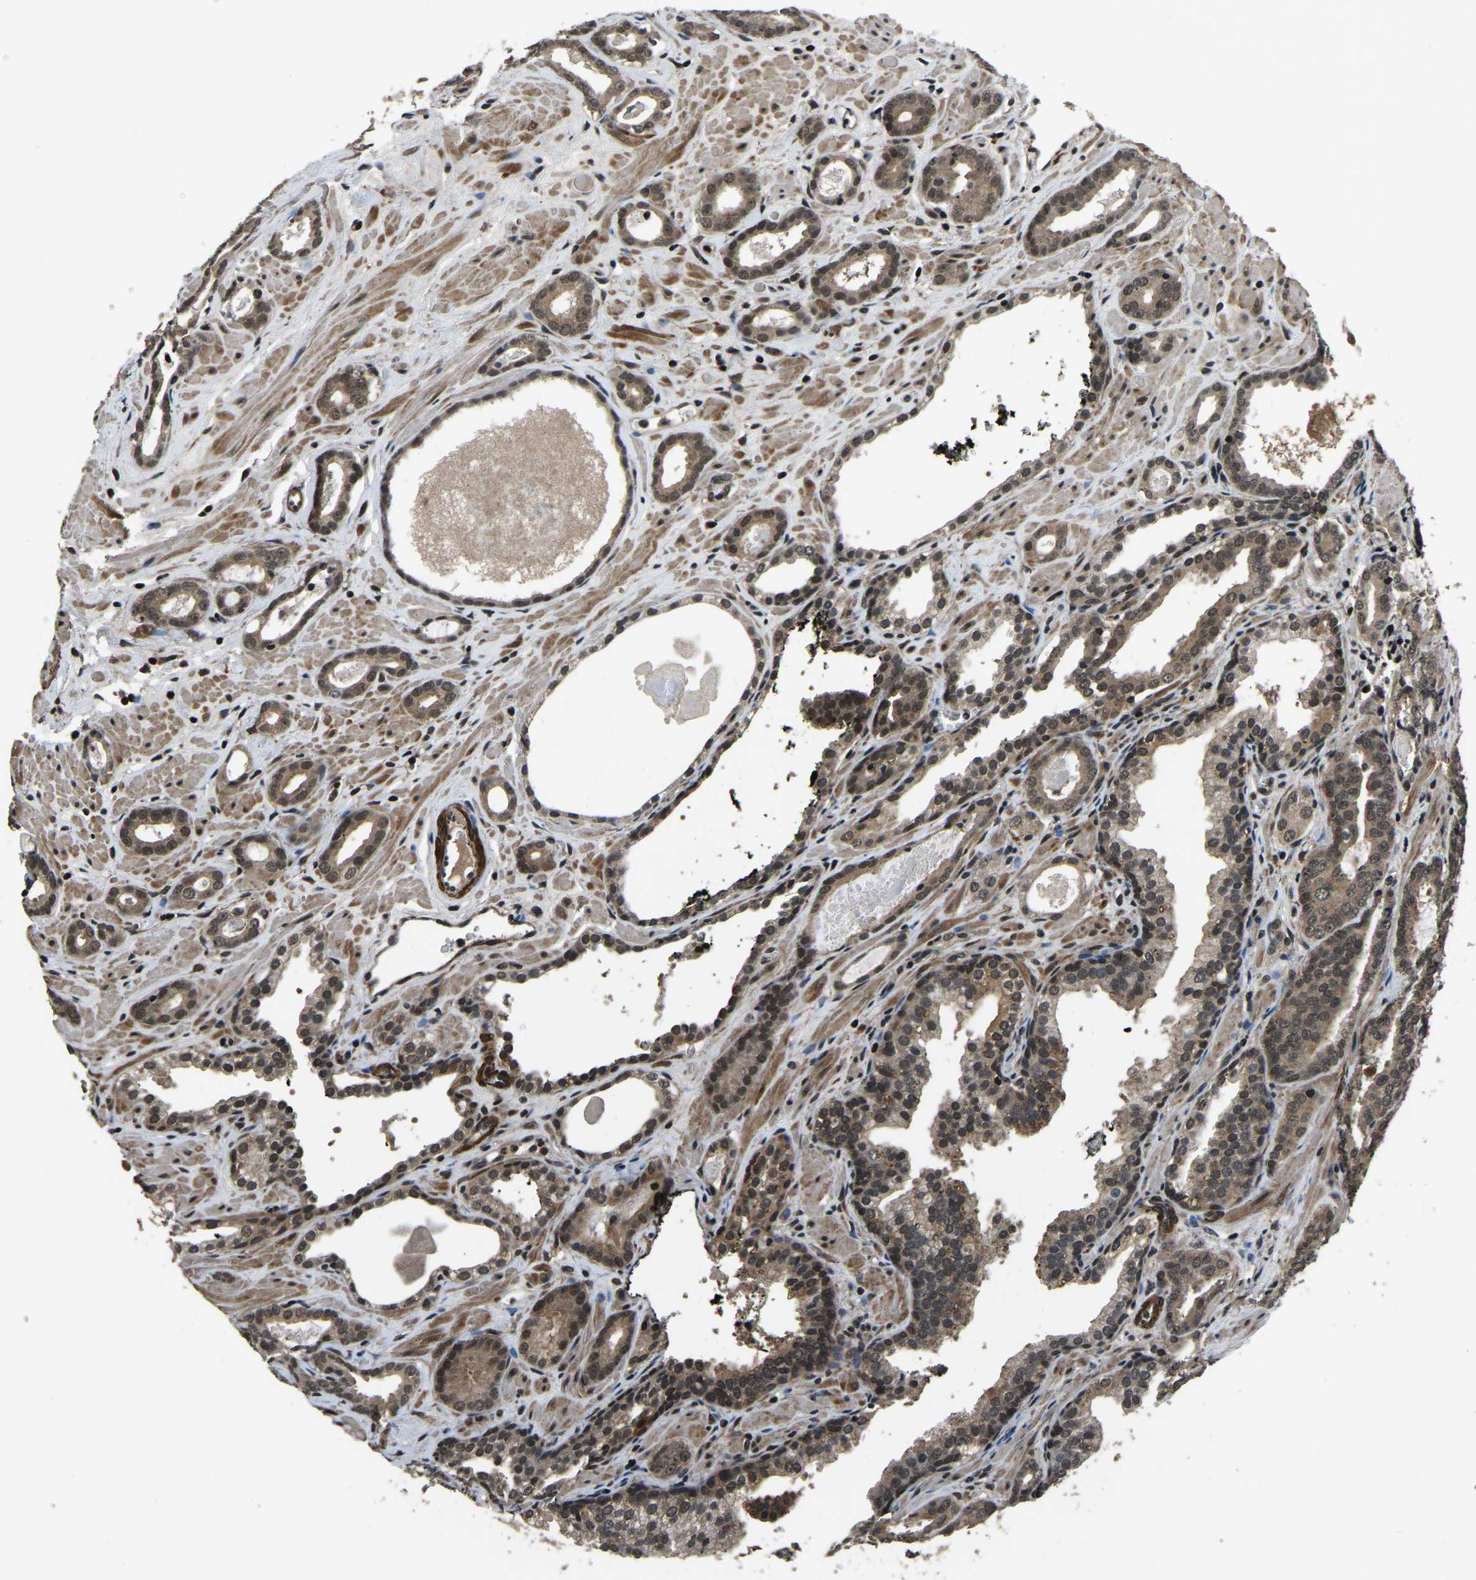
{"staining": {"intensity": "moderate", "quantity": ">75%", "location": "cytoplasmic/membranous,nuclear"}, "tissue": "prostate cancer", "cell_type": "Tumor cells", "image_type": "cancer", "snomed": [{"axis": "morphology", "description": "Adenocarcinoma, Low grade"}, {"axis": "topography", "description": "Prostate"}], "caption": "IHC of human prostate cancer exhibits medium levels of moderate cytoplasmic/membranous and nuclear positivity in about >75% of tumor cells.", "gene": "ANKIB1", "patient": {"sex": "male", "age": 57}}